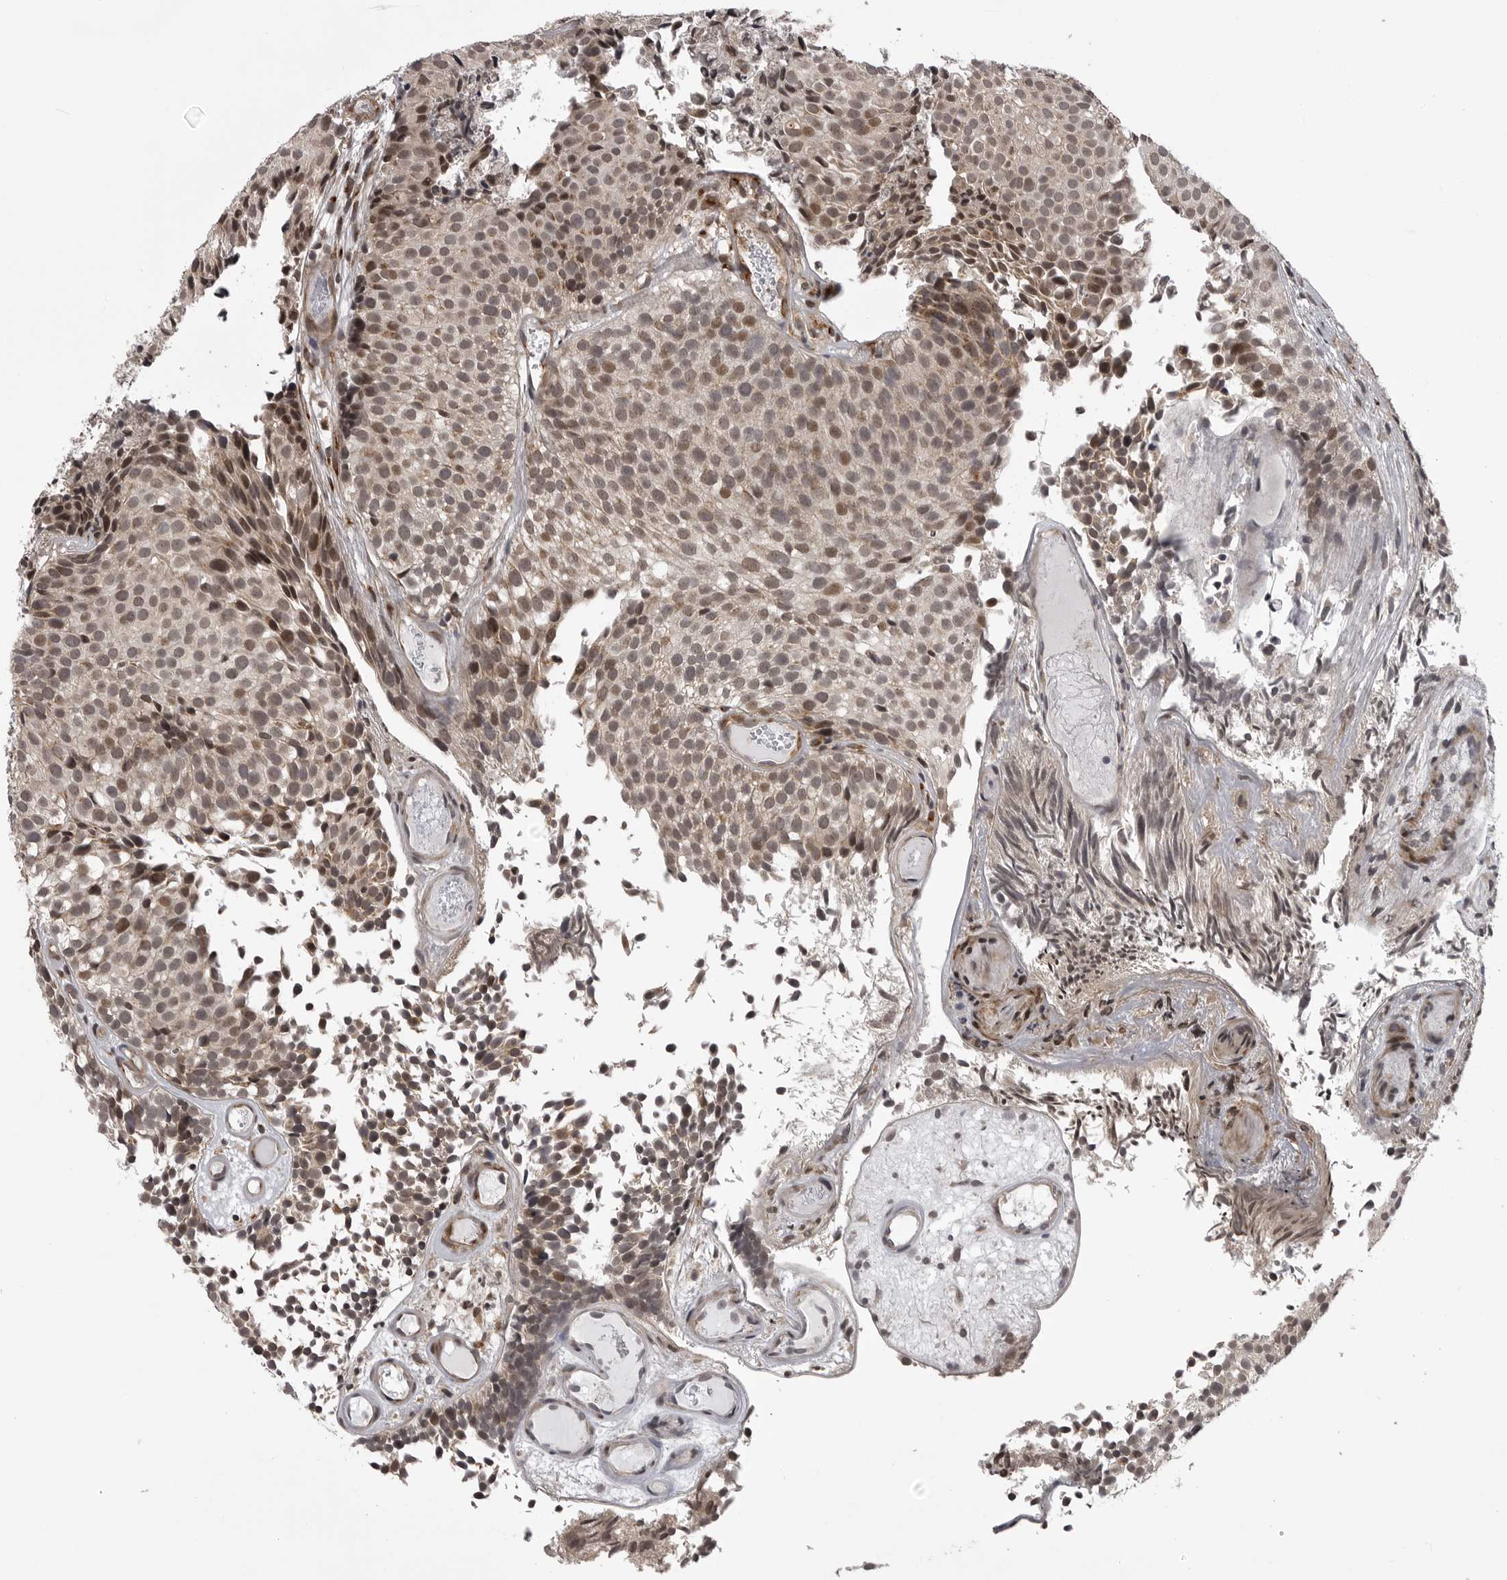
{"staining": {"intensity": "moderate", "quantity": ">75%", "location": "nuclear"}, "tissue": "urothelial cancer", "cell_type": "Tumor cells", "image_type": "cancer", "snomed": [{"axis": "morphology", "description": "Urothelial carcinoma, Low grade"}, {"axis": "topography", "description": "Urinary bladder"}], "caption": "A medium amount of moderate nuclear expression is present in about >75% of tumor cells in low-grade urothelial carcinoma tissue.", "gene": "SNX16", "patient": {"sex": "male", "age": 86}}